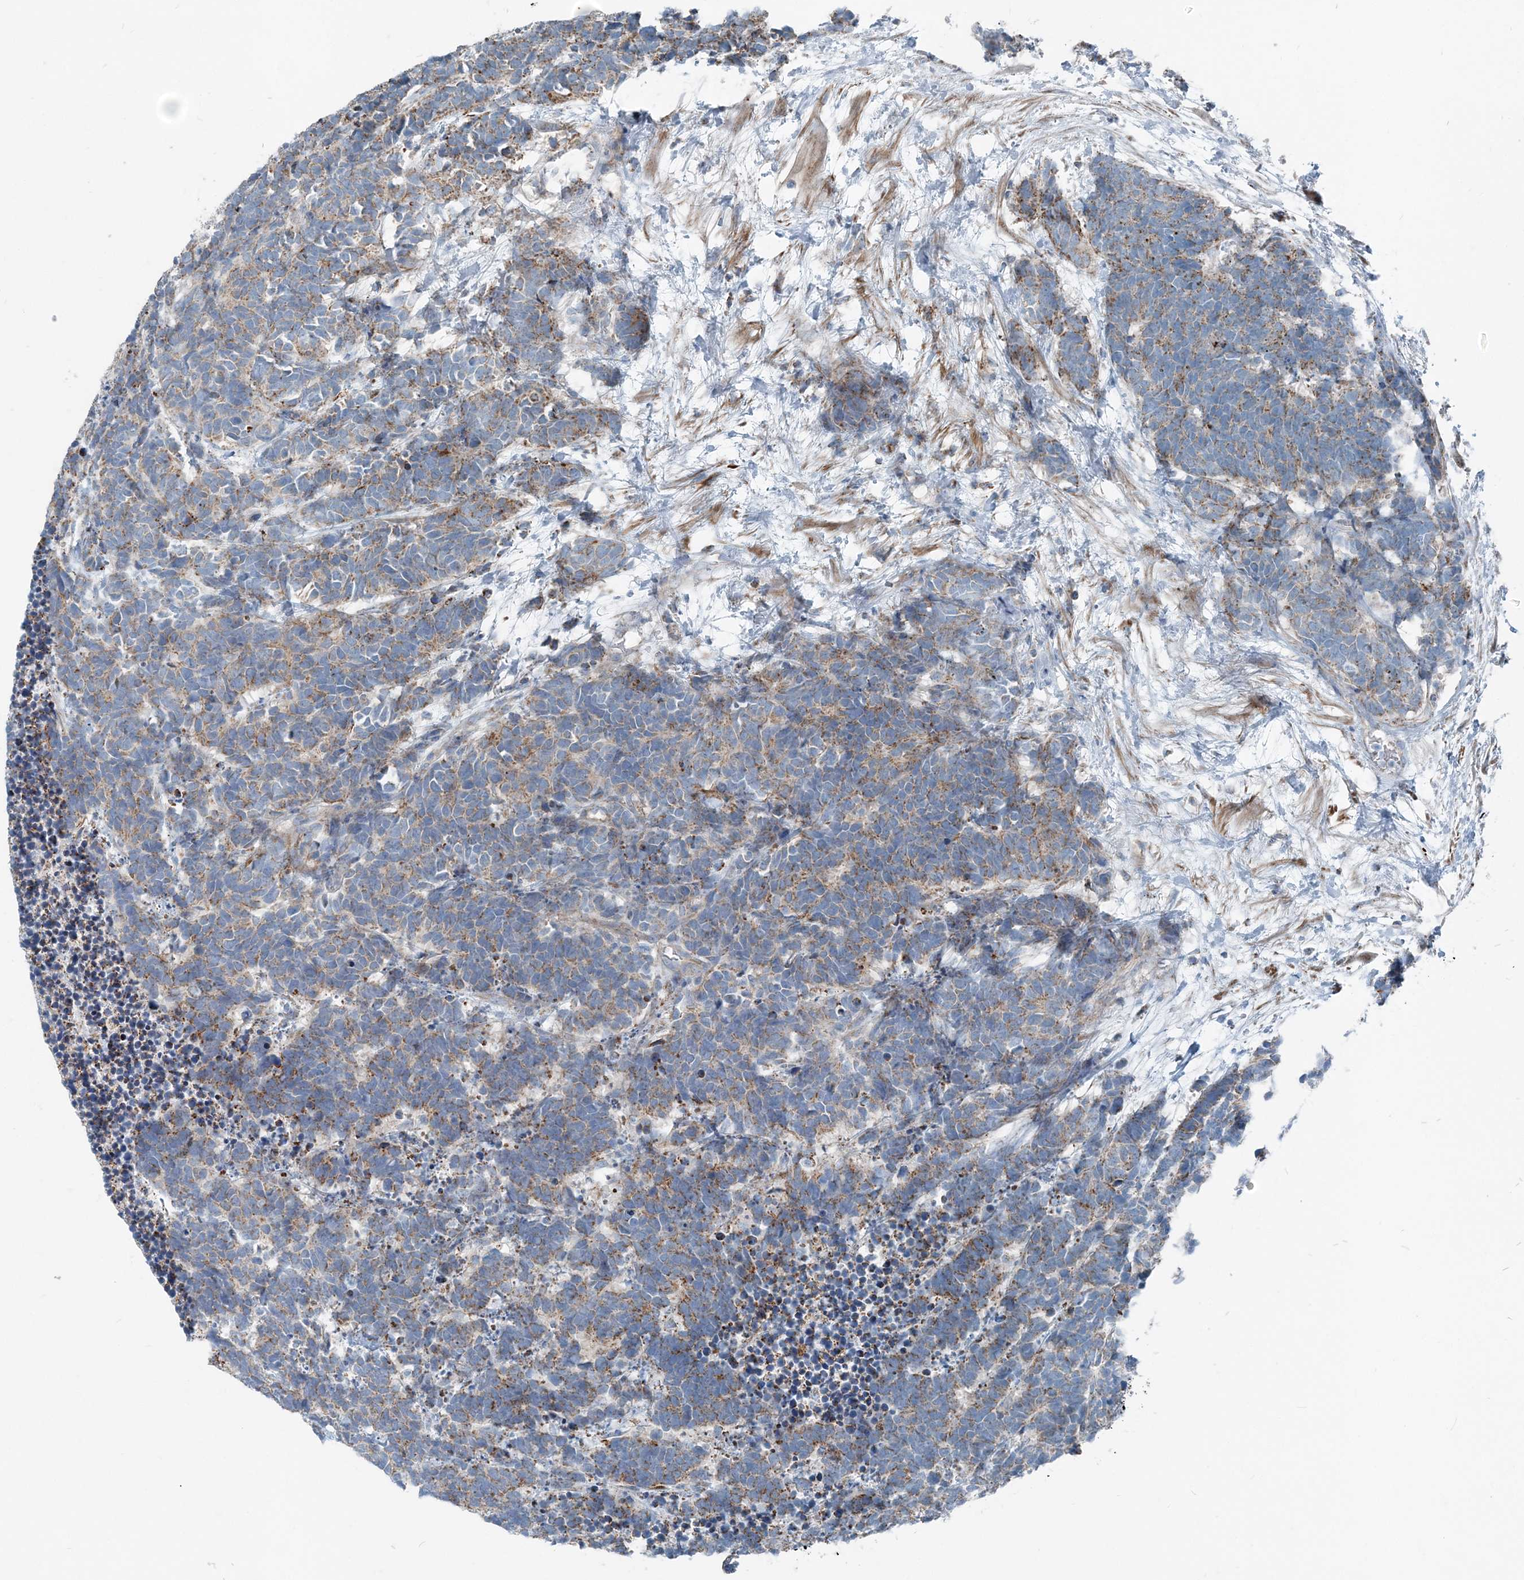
{"staining": {"intensity": "moderate", "quantity": "25%-75%", "location": "cytoplasmic/membranous"}, "tissue": "carcinoid", "cell_type": "Tumor cells", "image_type": "cancer", "snomed": [{"axis": "morphology", "description": "Carcinoma, NOS"}, {"axis": "morphology", "description": "Carcinoid, malignant, NOS"}, {"axis": "topography", "description": "Urinary bladder"}], "caption": "Moderate cytoplasmic/membranous expression for a protein is present in approximately 25%-75% of tumor cells of carcinoma using immunohistochemistry.", "gene": "INTU", "patient": {"sex": "male", "age": 57}}